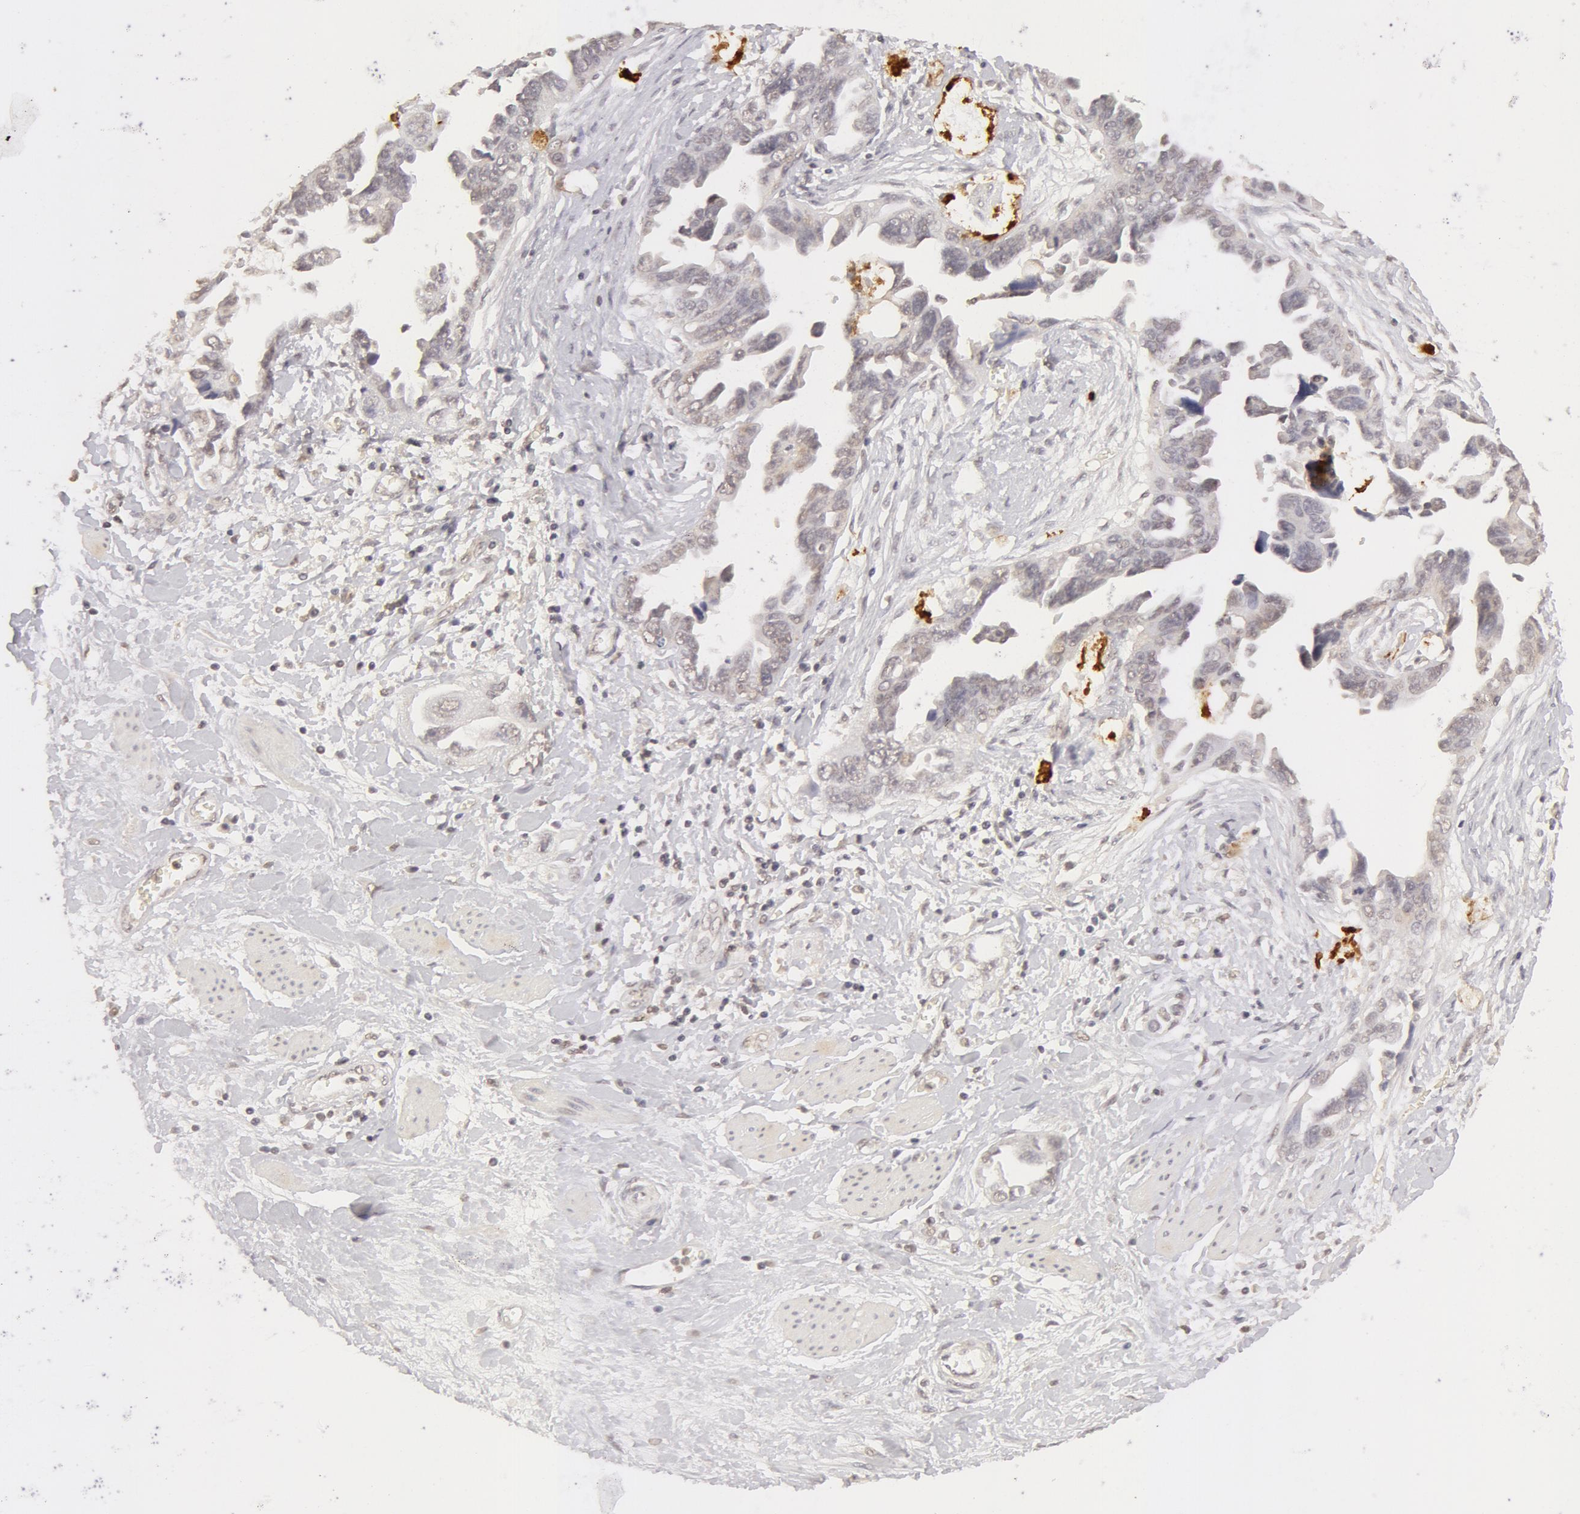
{"staining": {"intensity": "weak", "quantity": "25%-75%", "location": "cytoplasmic/membranous"}, "tissue": "ovarian cancer", "cell_type": "Tumor cells", "image_type": "cancer", "snomed": [{"axis": "morphology", "description": "Cystadenocarcinoma, serous, NOS"}, {"axis": "topography", "description": "Ovary"}], "caption": "Ovarian cancer (serous cystadenocarcinoma) stained for a protein (brown) demonstrates weak cytoplasmic/membranous positive staining in about 25%-75% of tumor cells.", "gene": "ADAM10", "patient": {"sex": "female", "age": 63}}